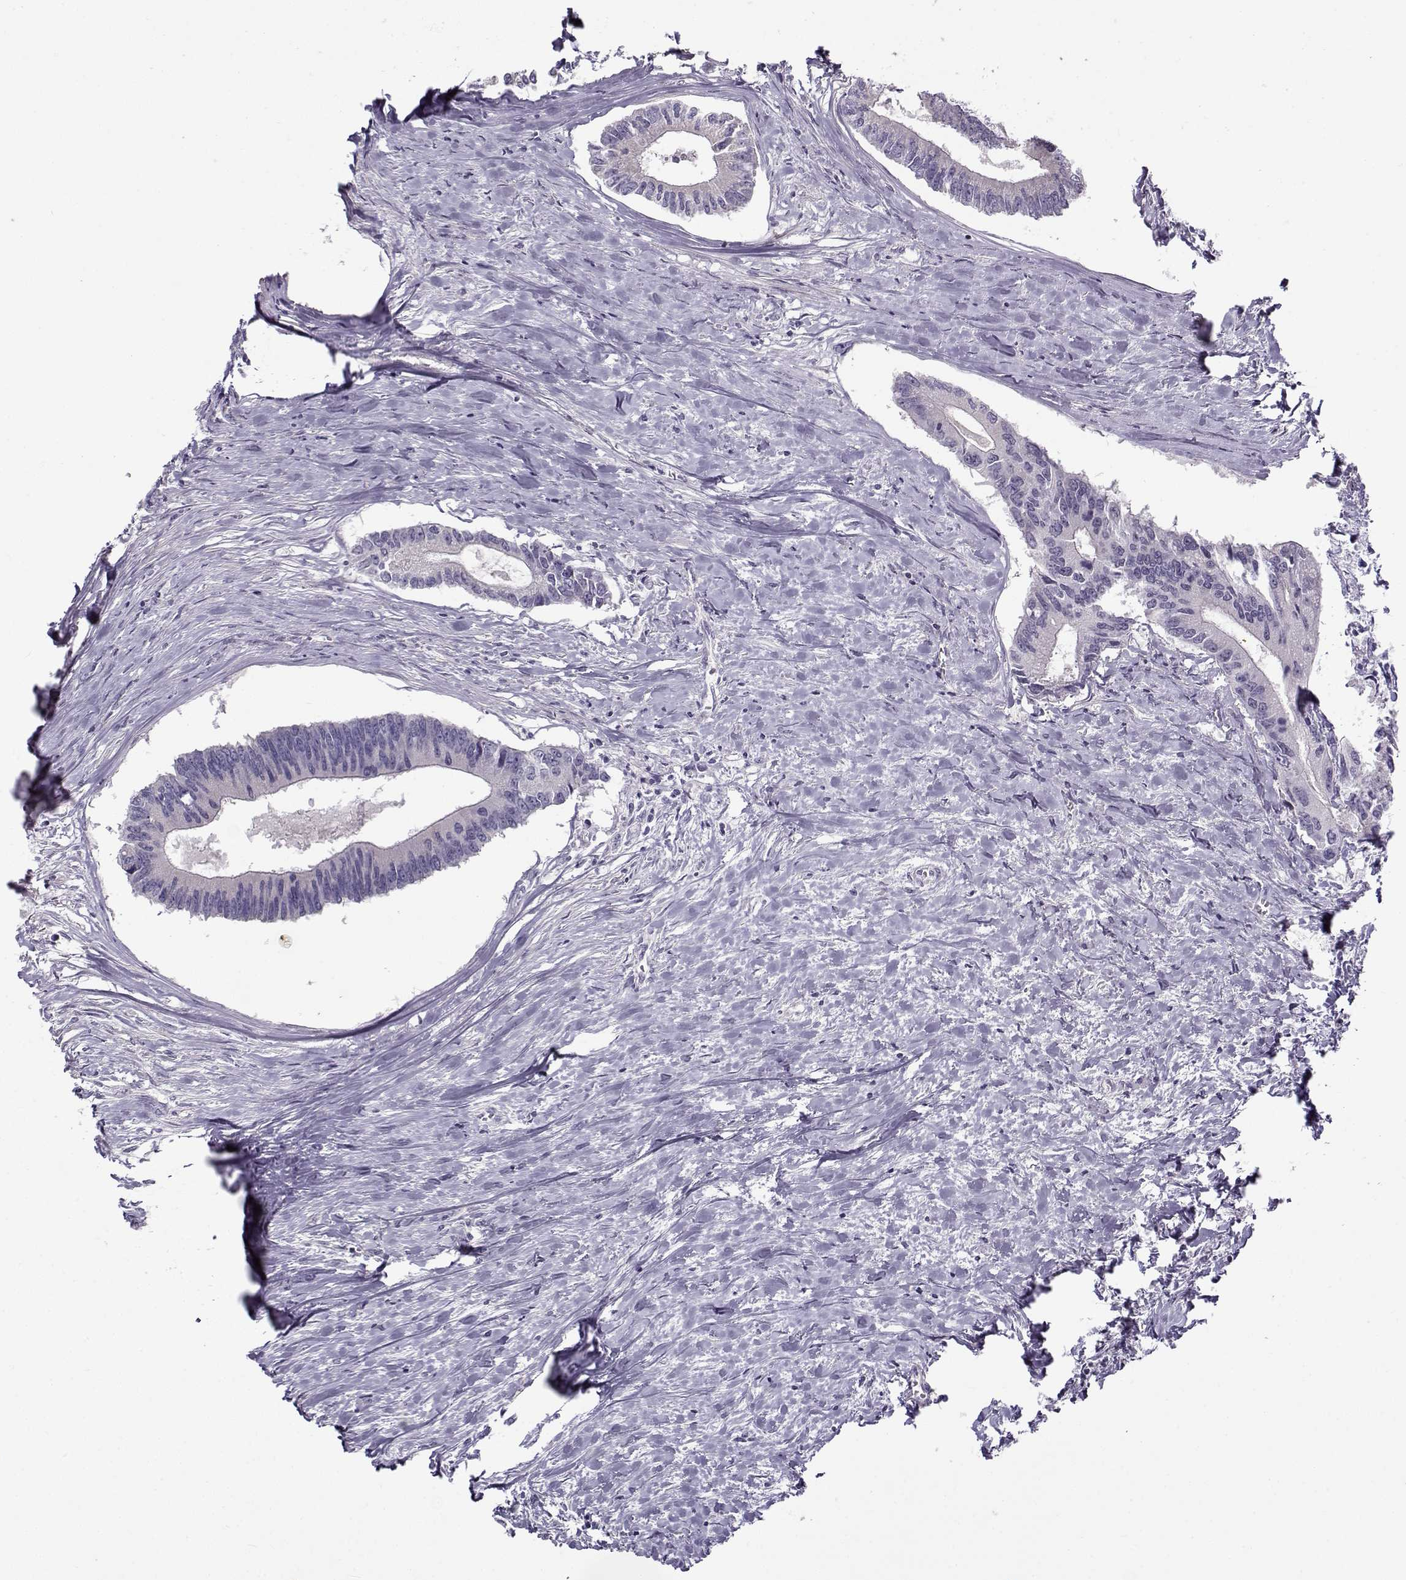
{"staining": {"intensity": "negative", "quantity": "none", "location": "none"}, "tissue": "colorectal cancer", "cell_type": "Tumor cells", "image_type": "cancer", "snomed": [{"axis": "morphology", "description": "Adenocarcinoma, NOS"}, {"axis": "topography", "description": "Colon"}], "caption": "Photomicrograph shows no protein staining in tumor cells of colorectal adenocarcinoma tissue.", "gene": "TEX55", "patient": {"sex": "male", "age": 53}}